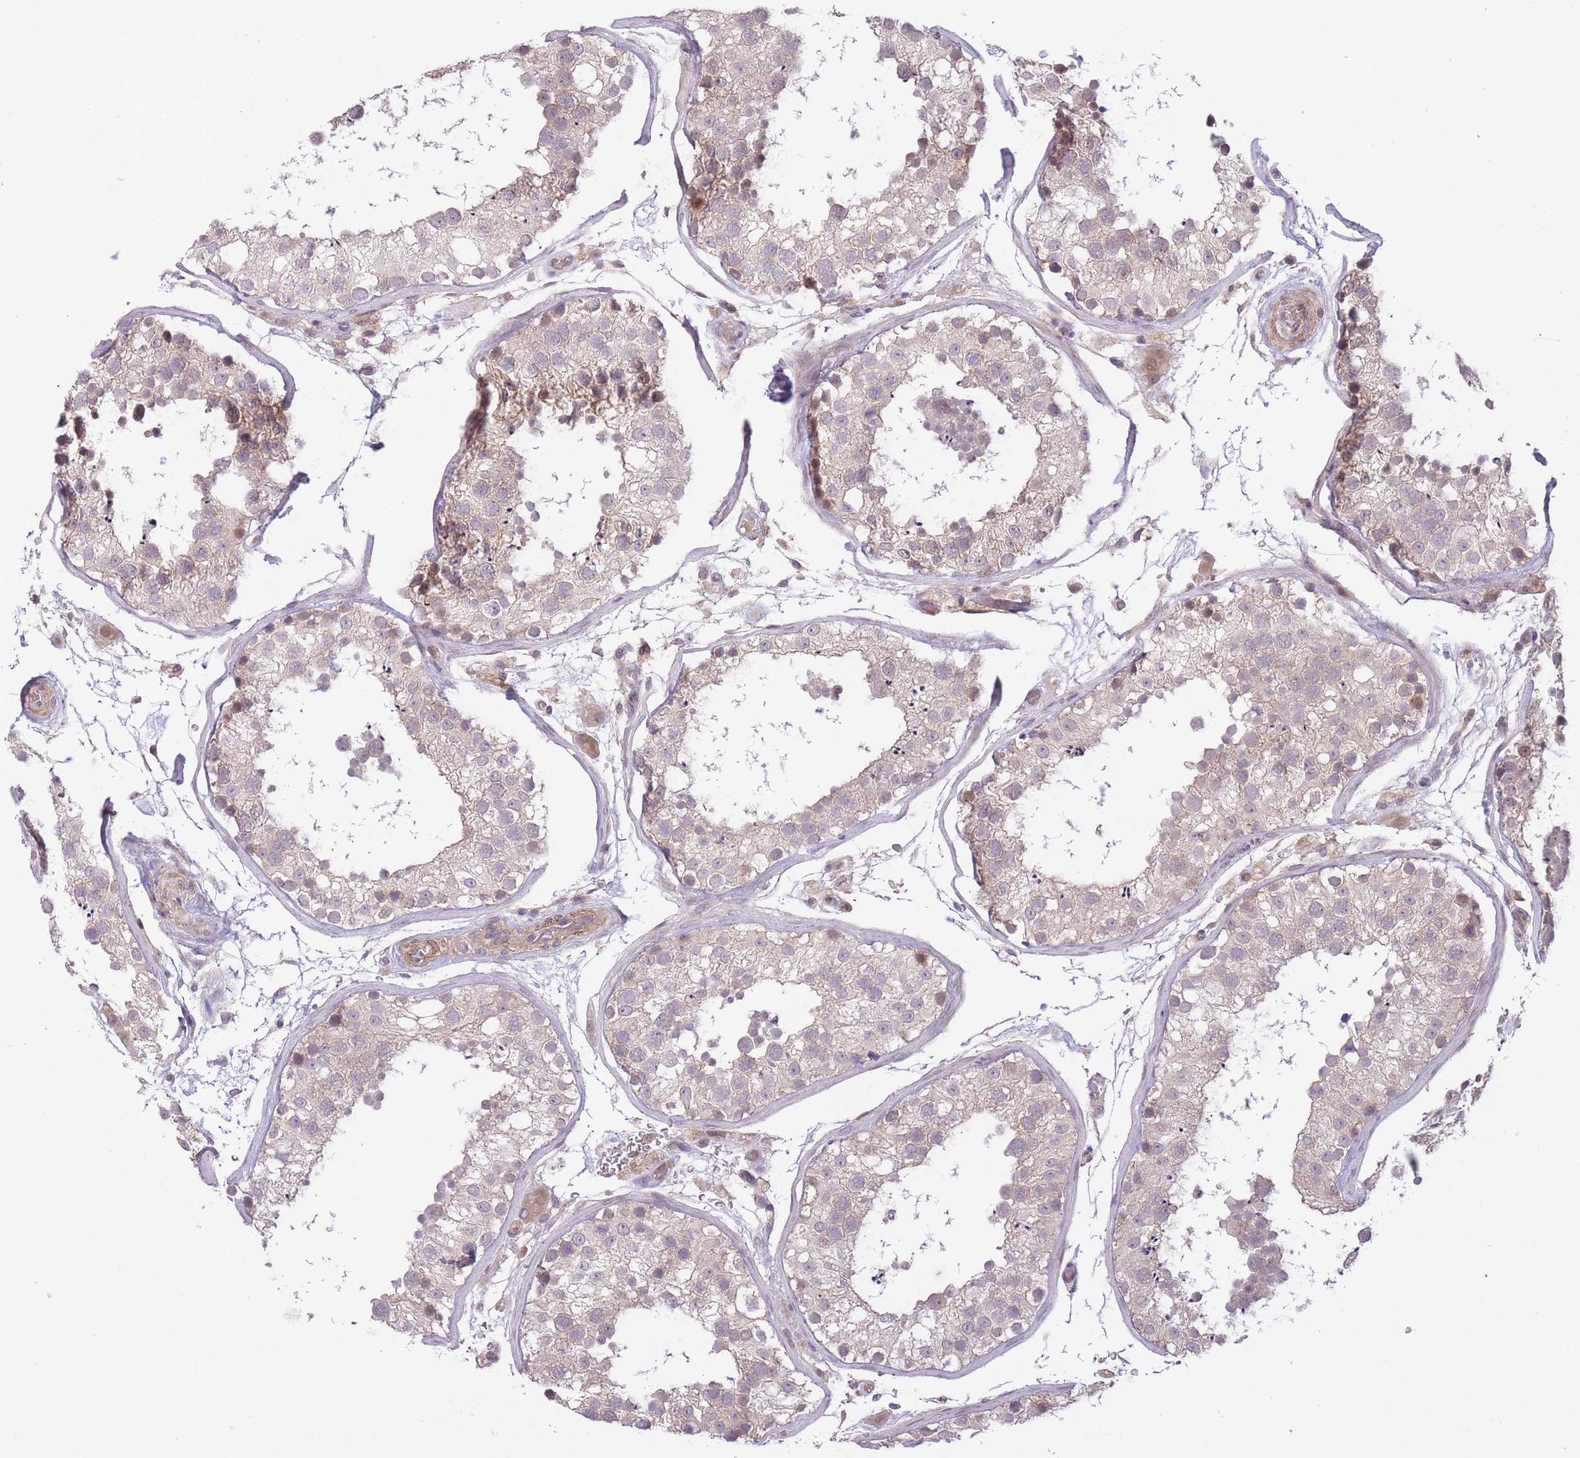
{"staining": {"intensity": "weak", "quantity": "25%-75%", "location": "cytoplasmic/membranous,nuclear"}, "tissue": "testis", "cell_type": "Cells in seminiferous ducts", "image_type": "normal", "snomed": [{"axis": "morphology", "description": "Normal tissue, NOS"}, {"axis": "topography", "description": "Testis"}], "caption": "Approximately 25%-75% of cells in seminiferous ducts in normal testis demonstrate weak cytoplasmic/membranous,nuclear protein staining as visualized by brown immunohistochemical staining.", "gene": "FUT3", "patient": {"sex": "male", "age": 26}}